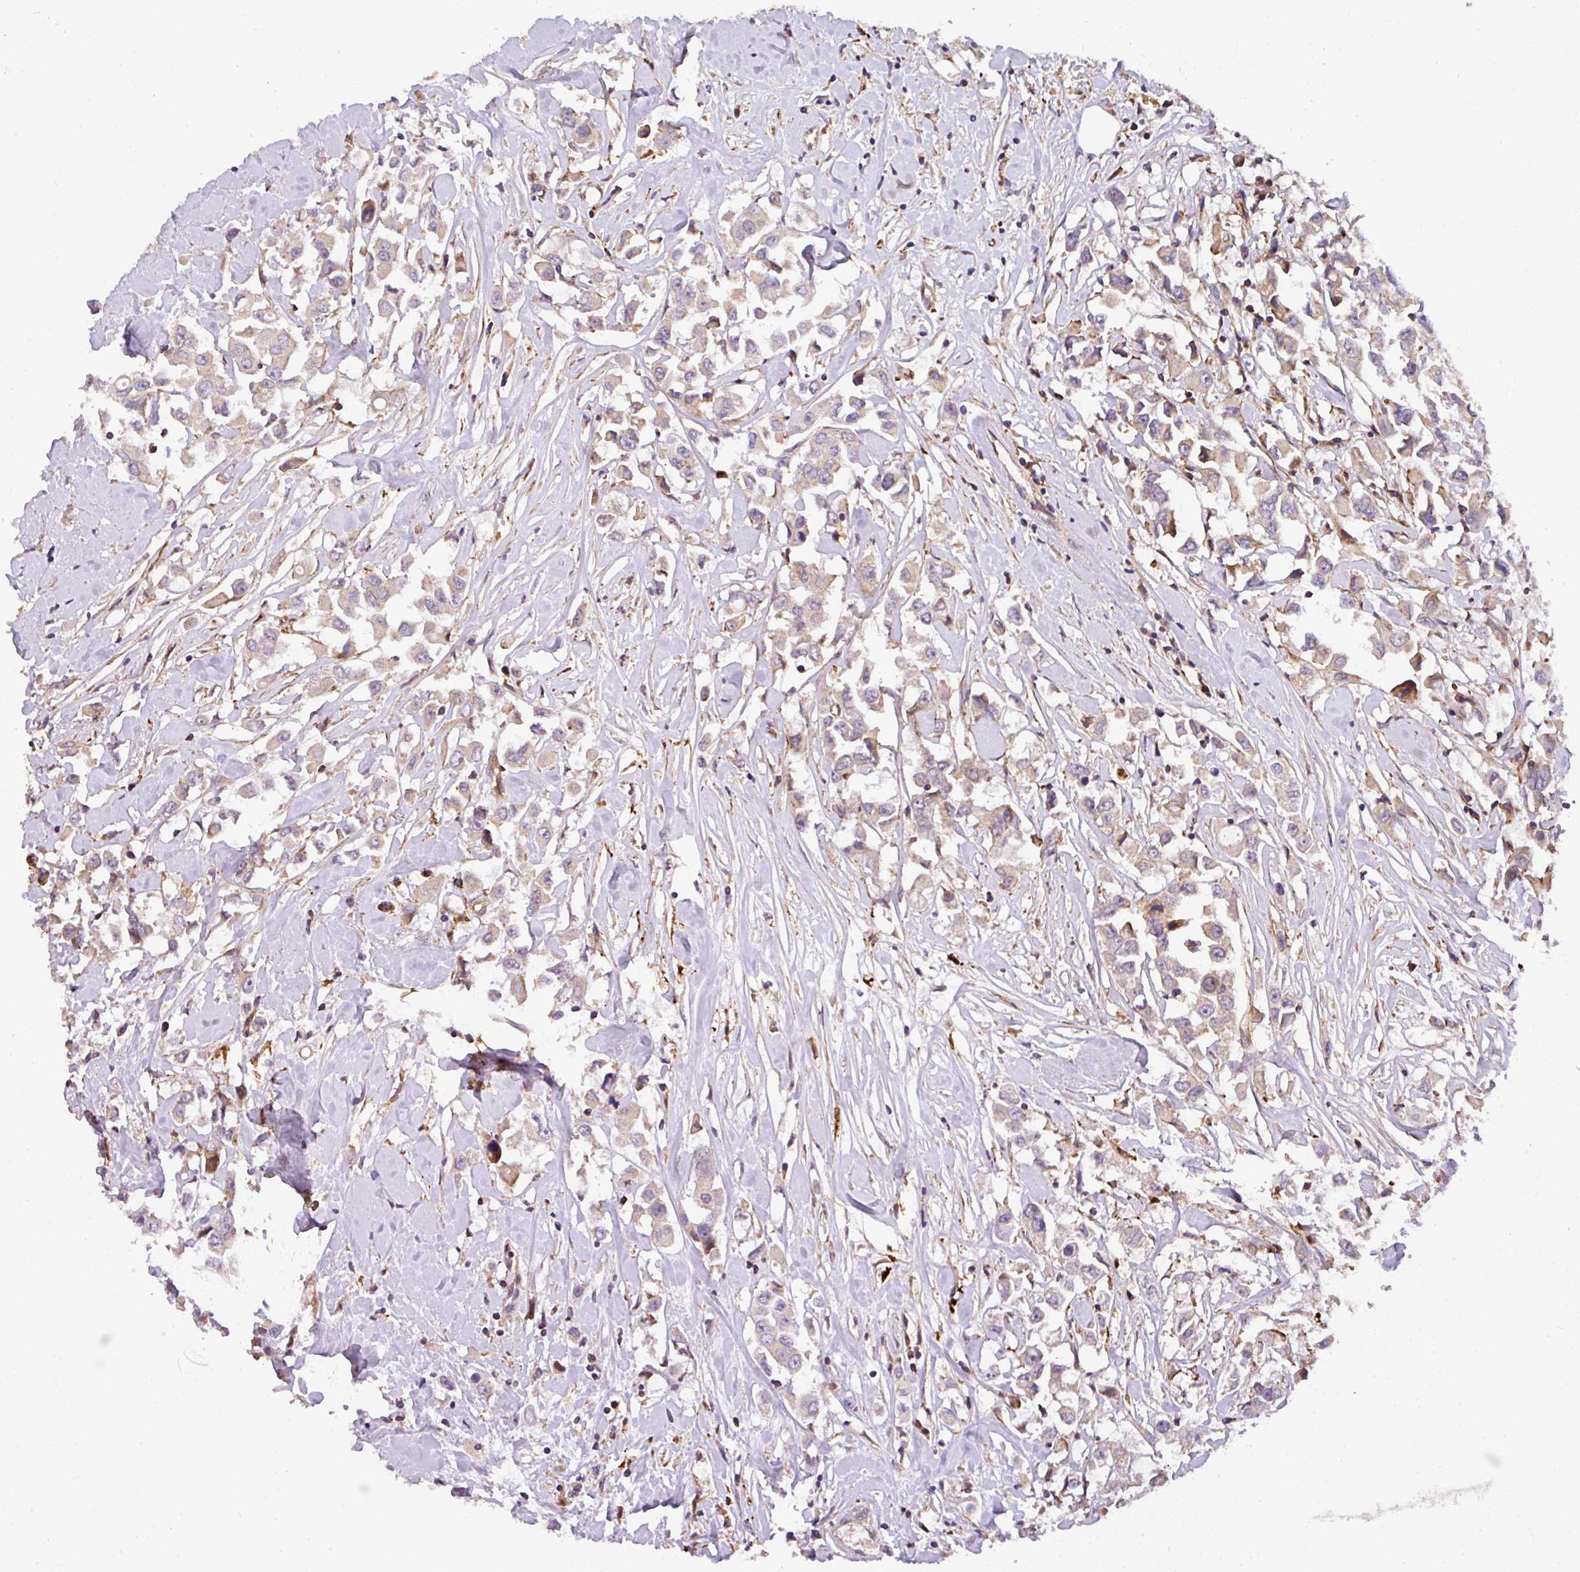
{"staining": {"intensity": "moderate", "quantity": "25%-75%", "location": "cytoplasmic/membranous"}, "tissue": "breast cancer", "cell_type": "Tumor cells", "image_type": "cancer", "snomed": [{"axis": "morphology", "description": "Duct carcinoma"}, {"axis": "topography", "description": "Breast"}], "caption": "Immunohistochemistry (IHC) of breast cancer demonstrates medium levels of moderate cytoplasmic/membranous positivity in about 25%-75% of tumor cells.", "gene": "CASS4", "patient": {"sex": "female", "age": 61}}